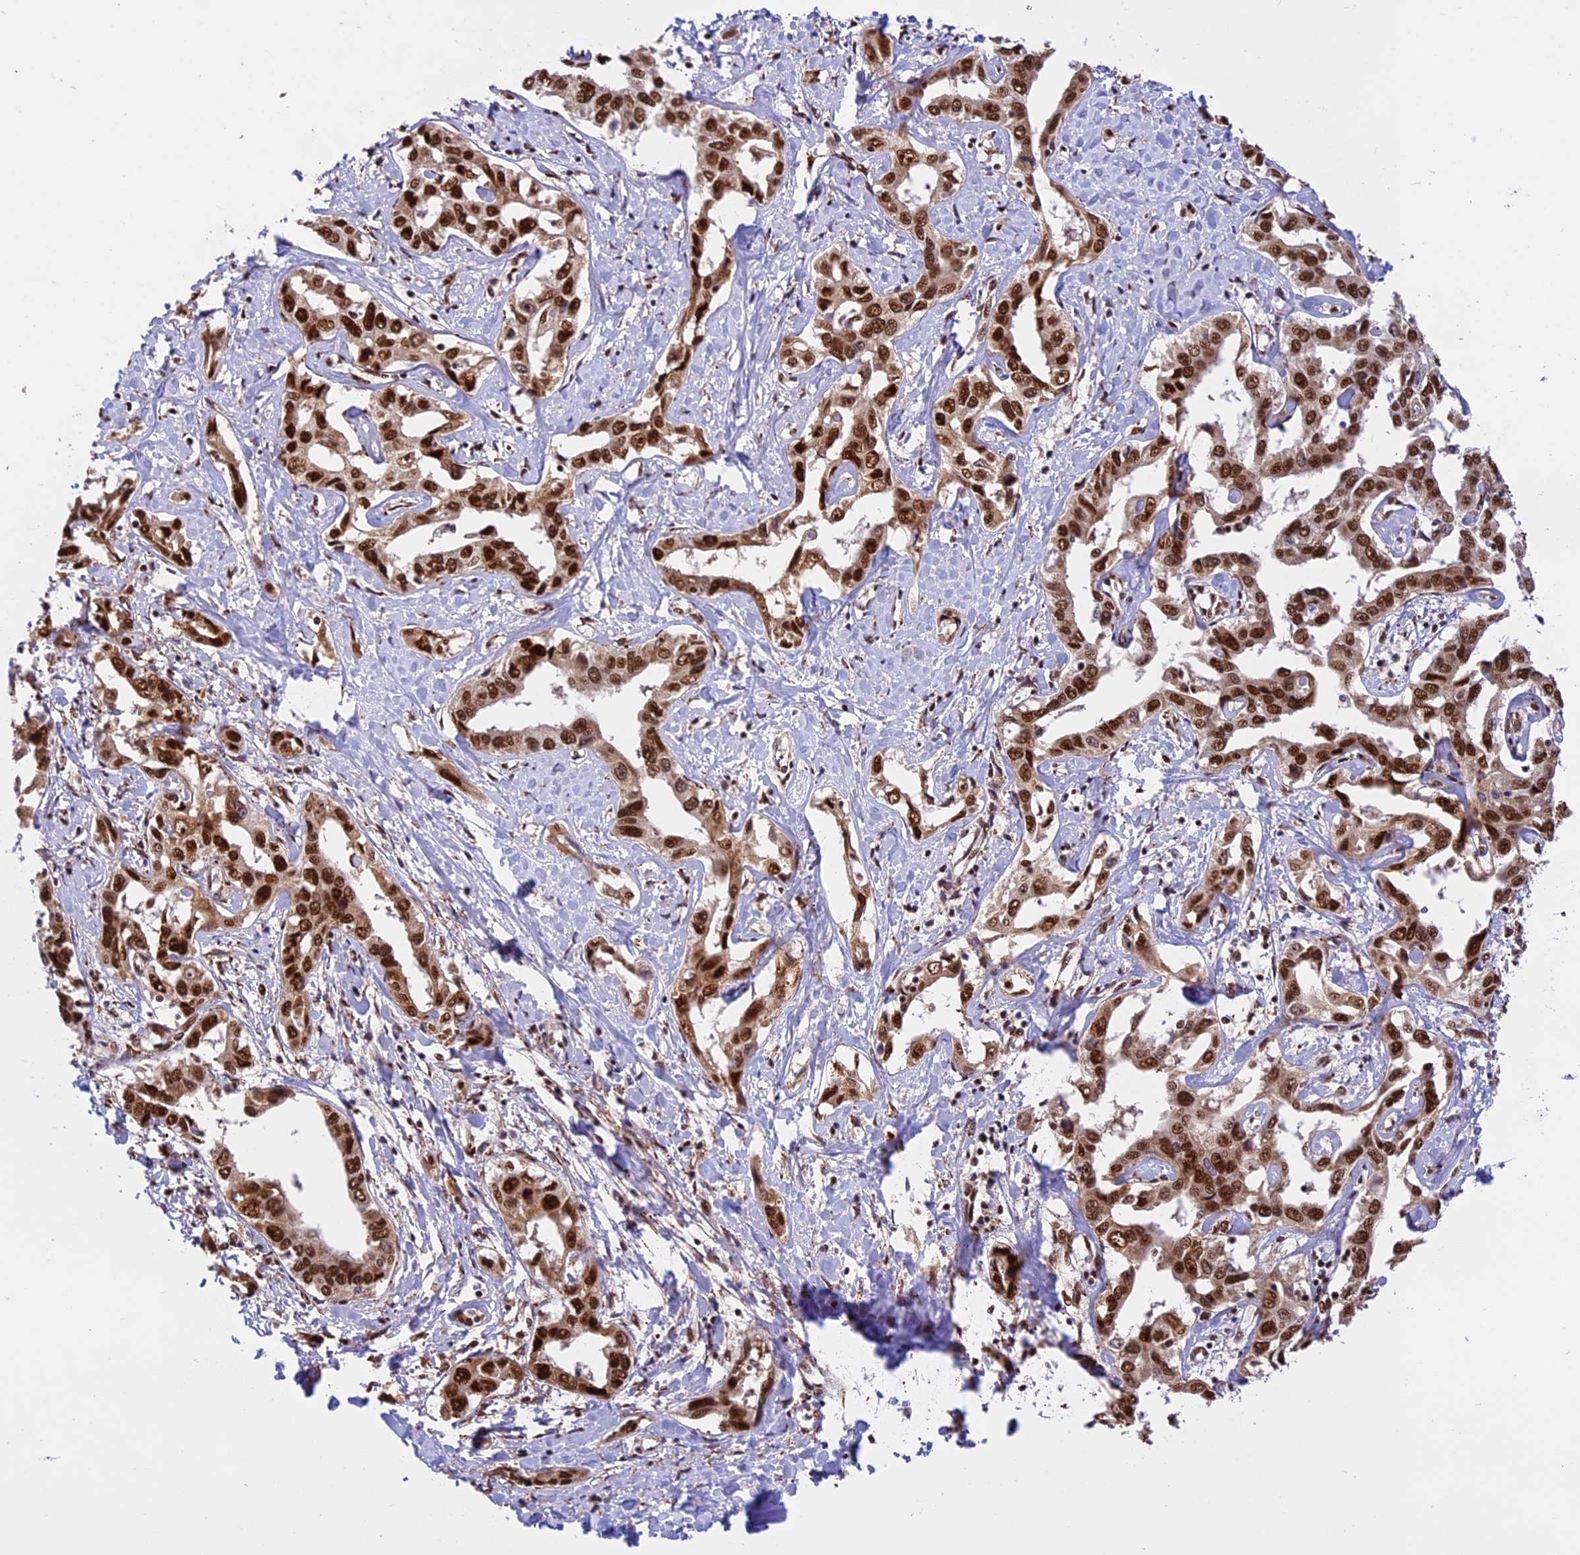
{"staining": {"intensity": "strong", "quantity": ">75%", "location": "nuclear"}, "tissue": "liver cancer", "cell_type": "Tumor cells", "image_type": "cancer", "snomed": [{"axis": "morphology", "description": "Cholangiocarcinoma"}, {"axis": "topography", "description": "Liver"}], "caption": "Protein staining by immunohistochemistry displays strong nuclear positivity in about >75% of tumor cells in liver cholangiocarcinoma. (DAB (3,3'-diaminobenzidine) = brown stain, brightfield microscopy at high magnification).", "gene": "RAMAC", "patient": {"sex": "male", "age": 59}}